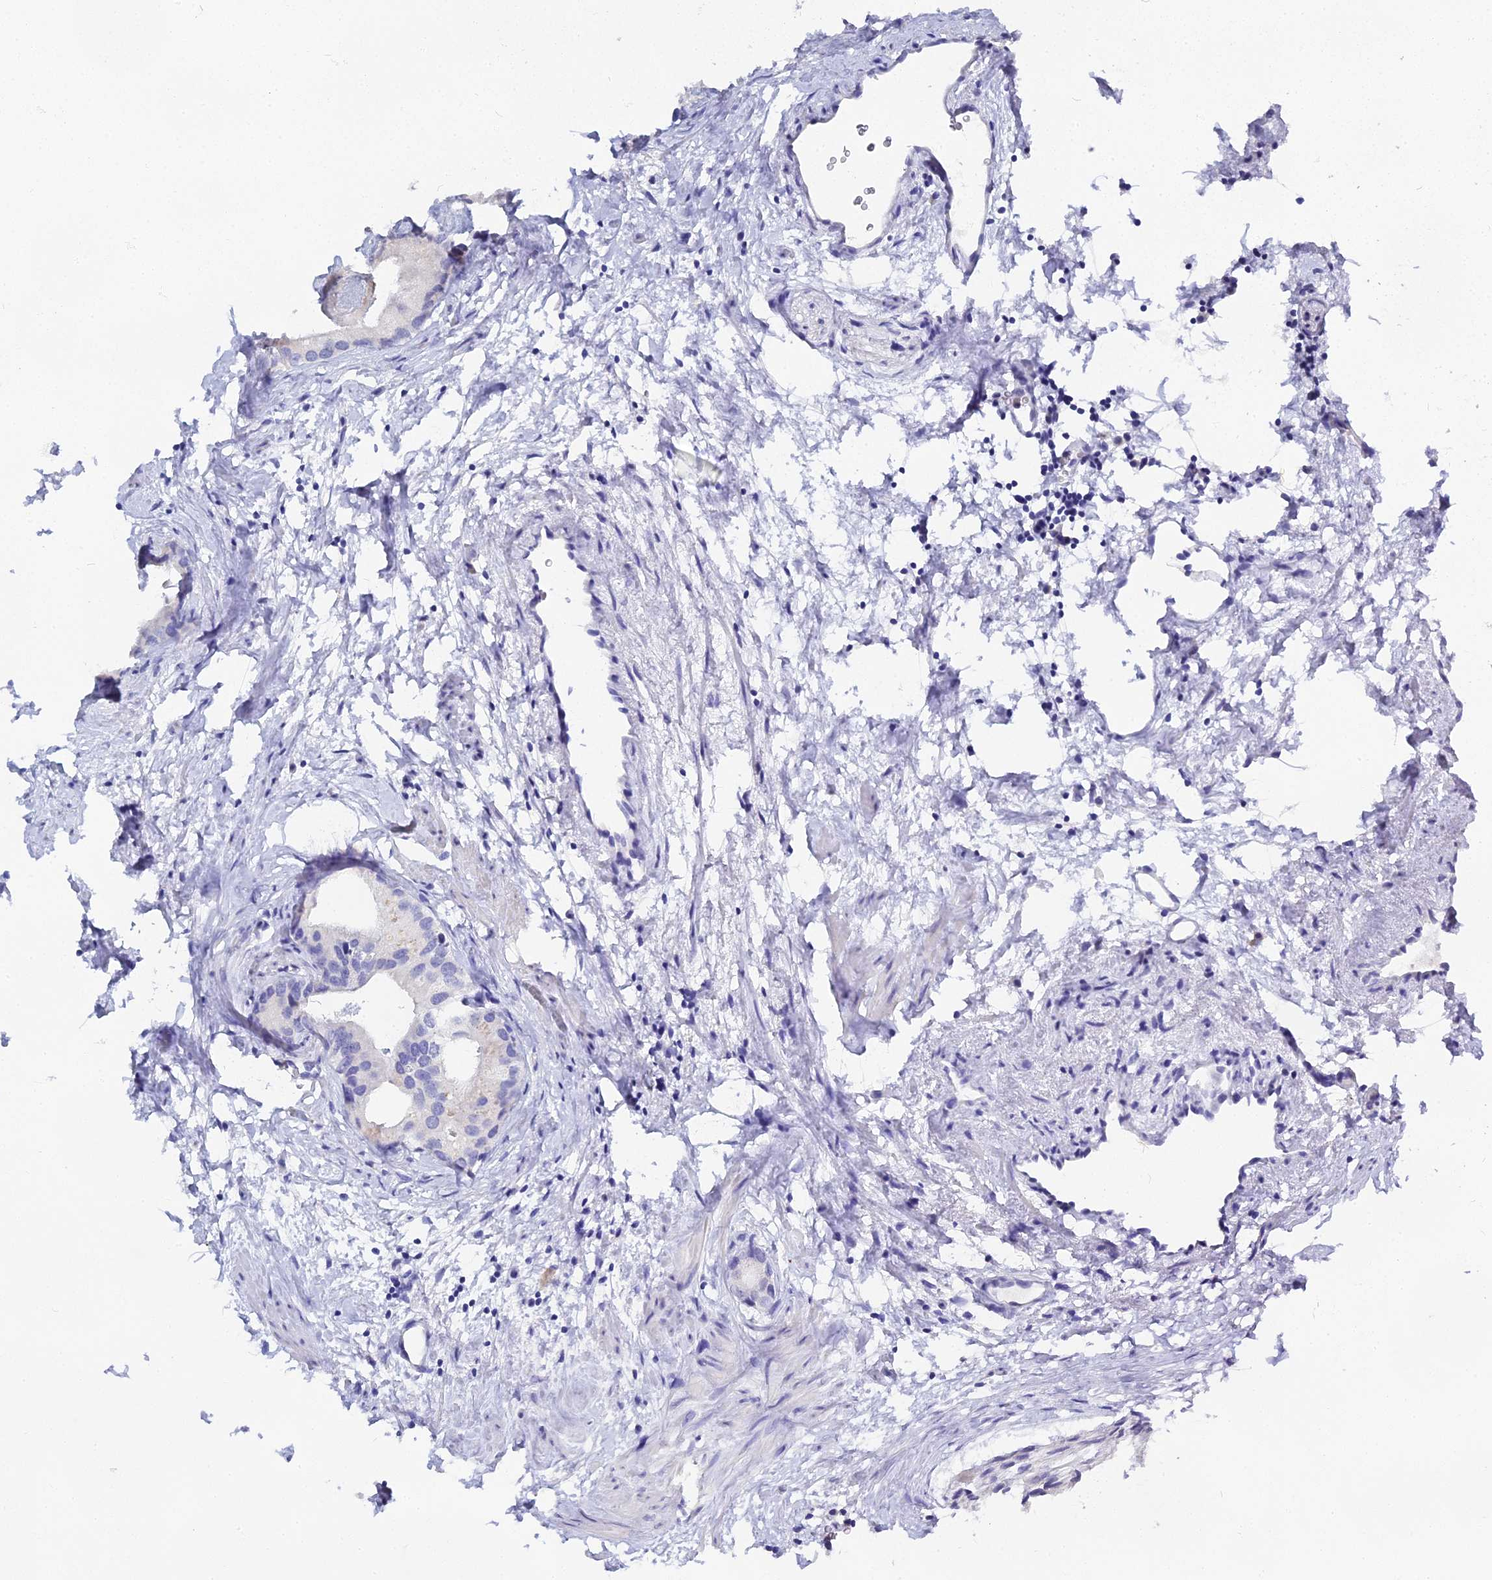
{"staining": {"intensity": "negative", "quantity": "none", "location": "none"}, "tissue": "prostate cancer", "cell_type": "Tumor cells", "image_type": "cancer", "snomed": [{"axis": "morphology", "description": "Adenocarcinoma, Low grade"}, {"axis": "topography", "description": "Prostate"}], "caption": "High magnification brightfield microscopy of prostate cancer (low-grade adenocarcinoma) stained with DAB (brown) and counterstained with hematoxylin (blue): tumor cells show no significant staining.", "gene": "S100A7", "patient": {"sex": "male", "age": 63}}